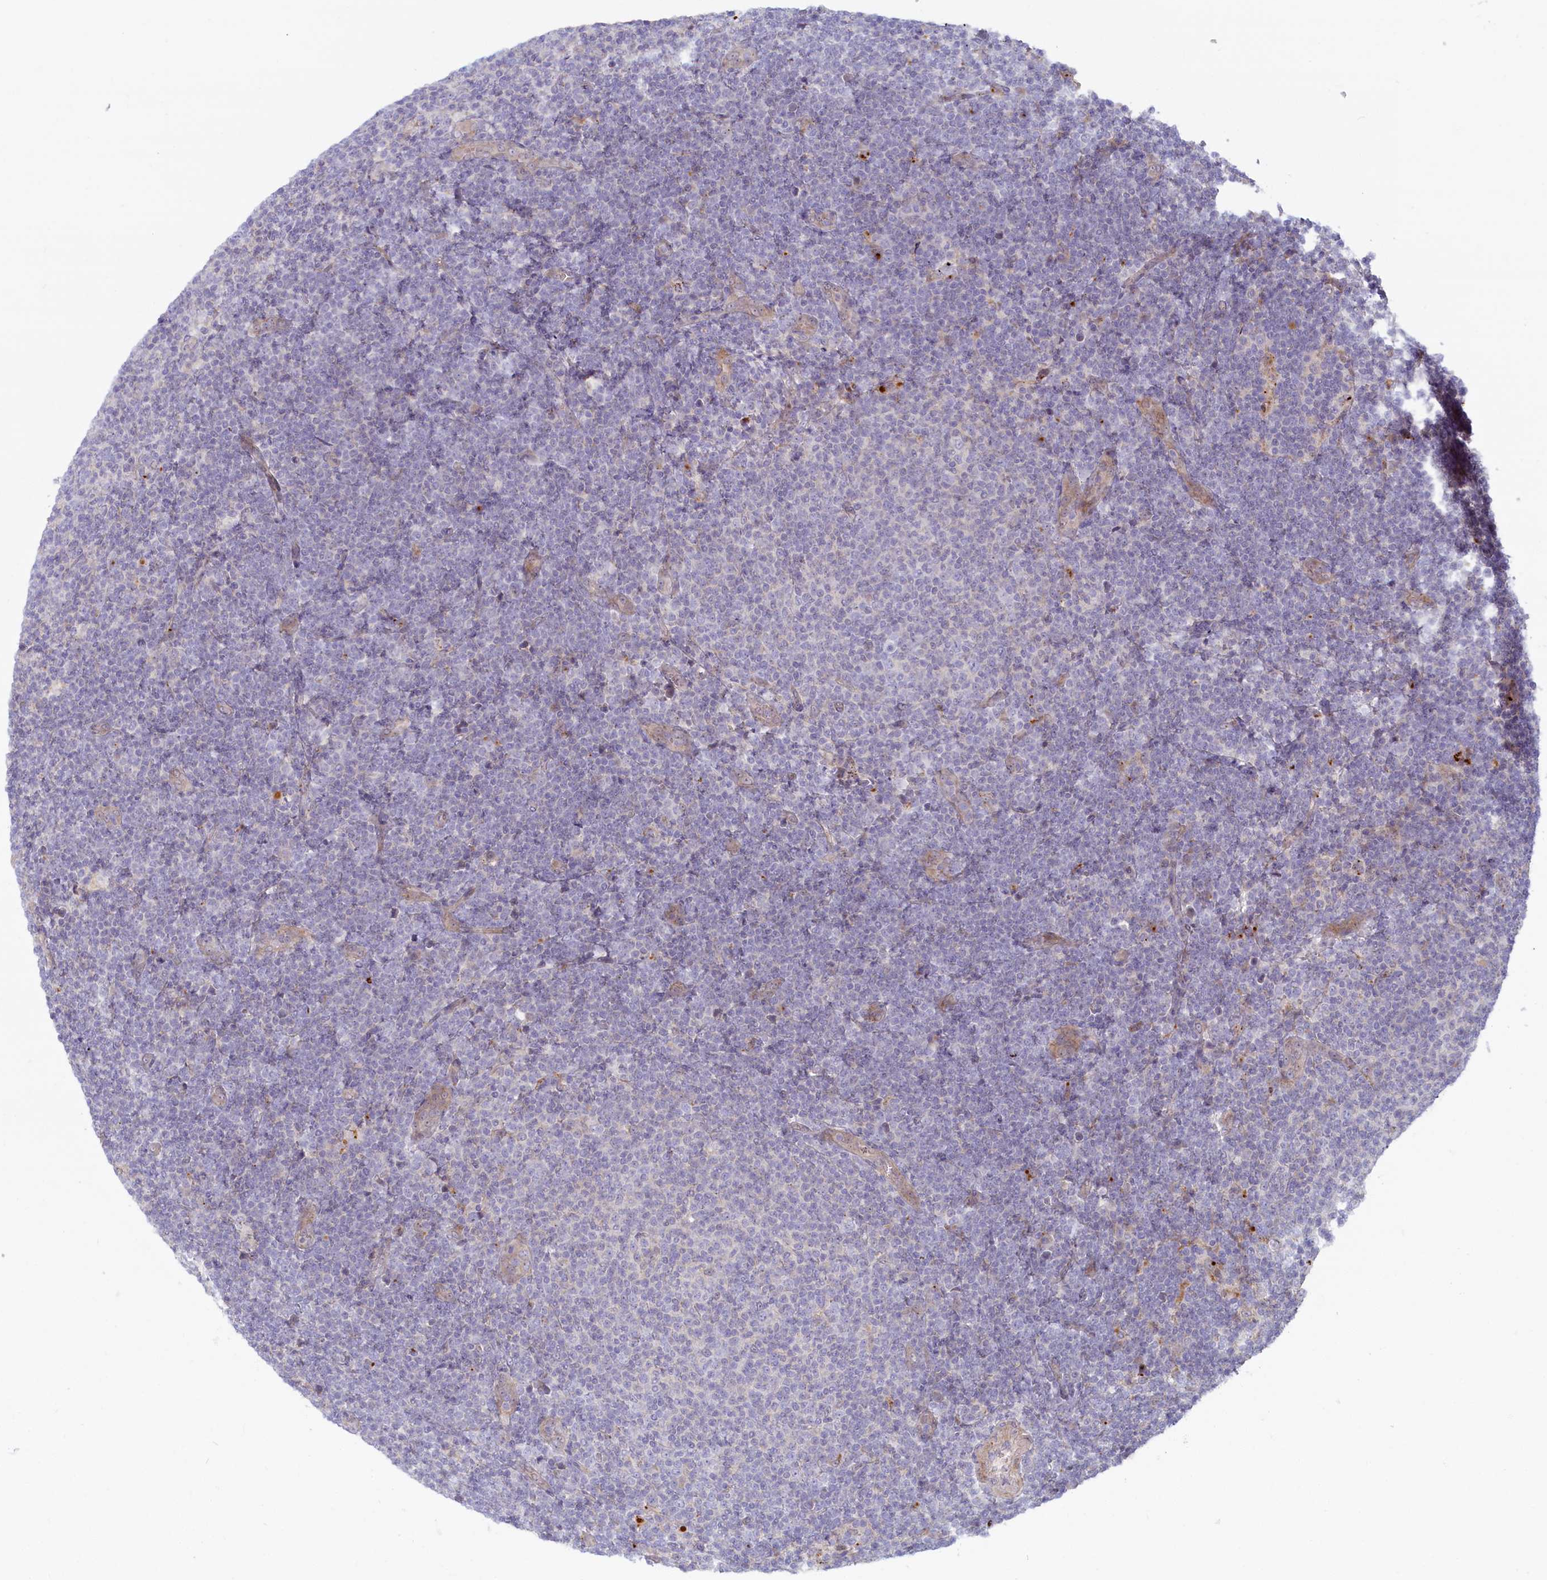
{"staining": {"intensity": "negative", "quantity": "none", "location": "none"}, "tissue": "lymphoma", "cell_type": "Tumor cells", "image_type": "cancer", "snomed": [{"axis": "morphology", "description": "Malignant lymphoma, non-Hodgkin's type, Low grade"}, {"axis": "topography", "description": "Lymph node"}], "caption": "Micrograph shows no significant protein staining in tumor cells of low-grade malignant lymphoma, non-Hodgkin's type.", "gene": "FCSK", "patient": {"sex": "male", "age": 66}}